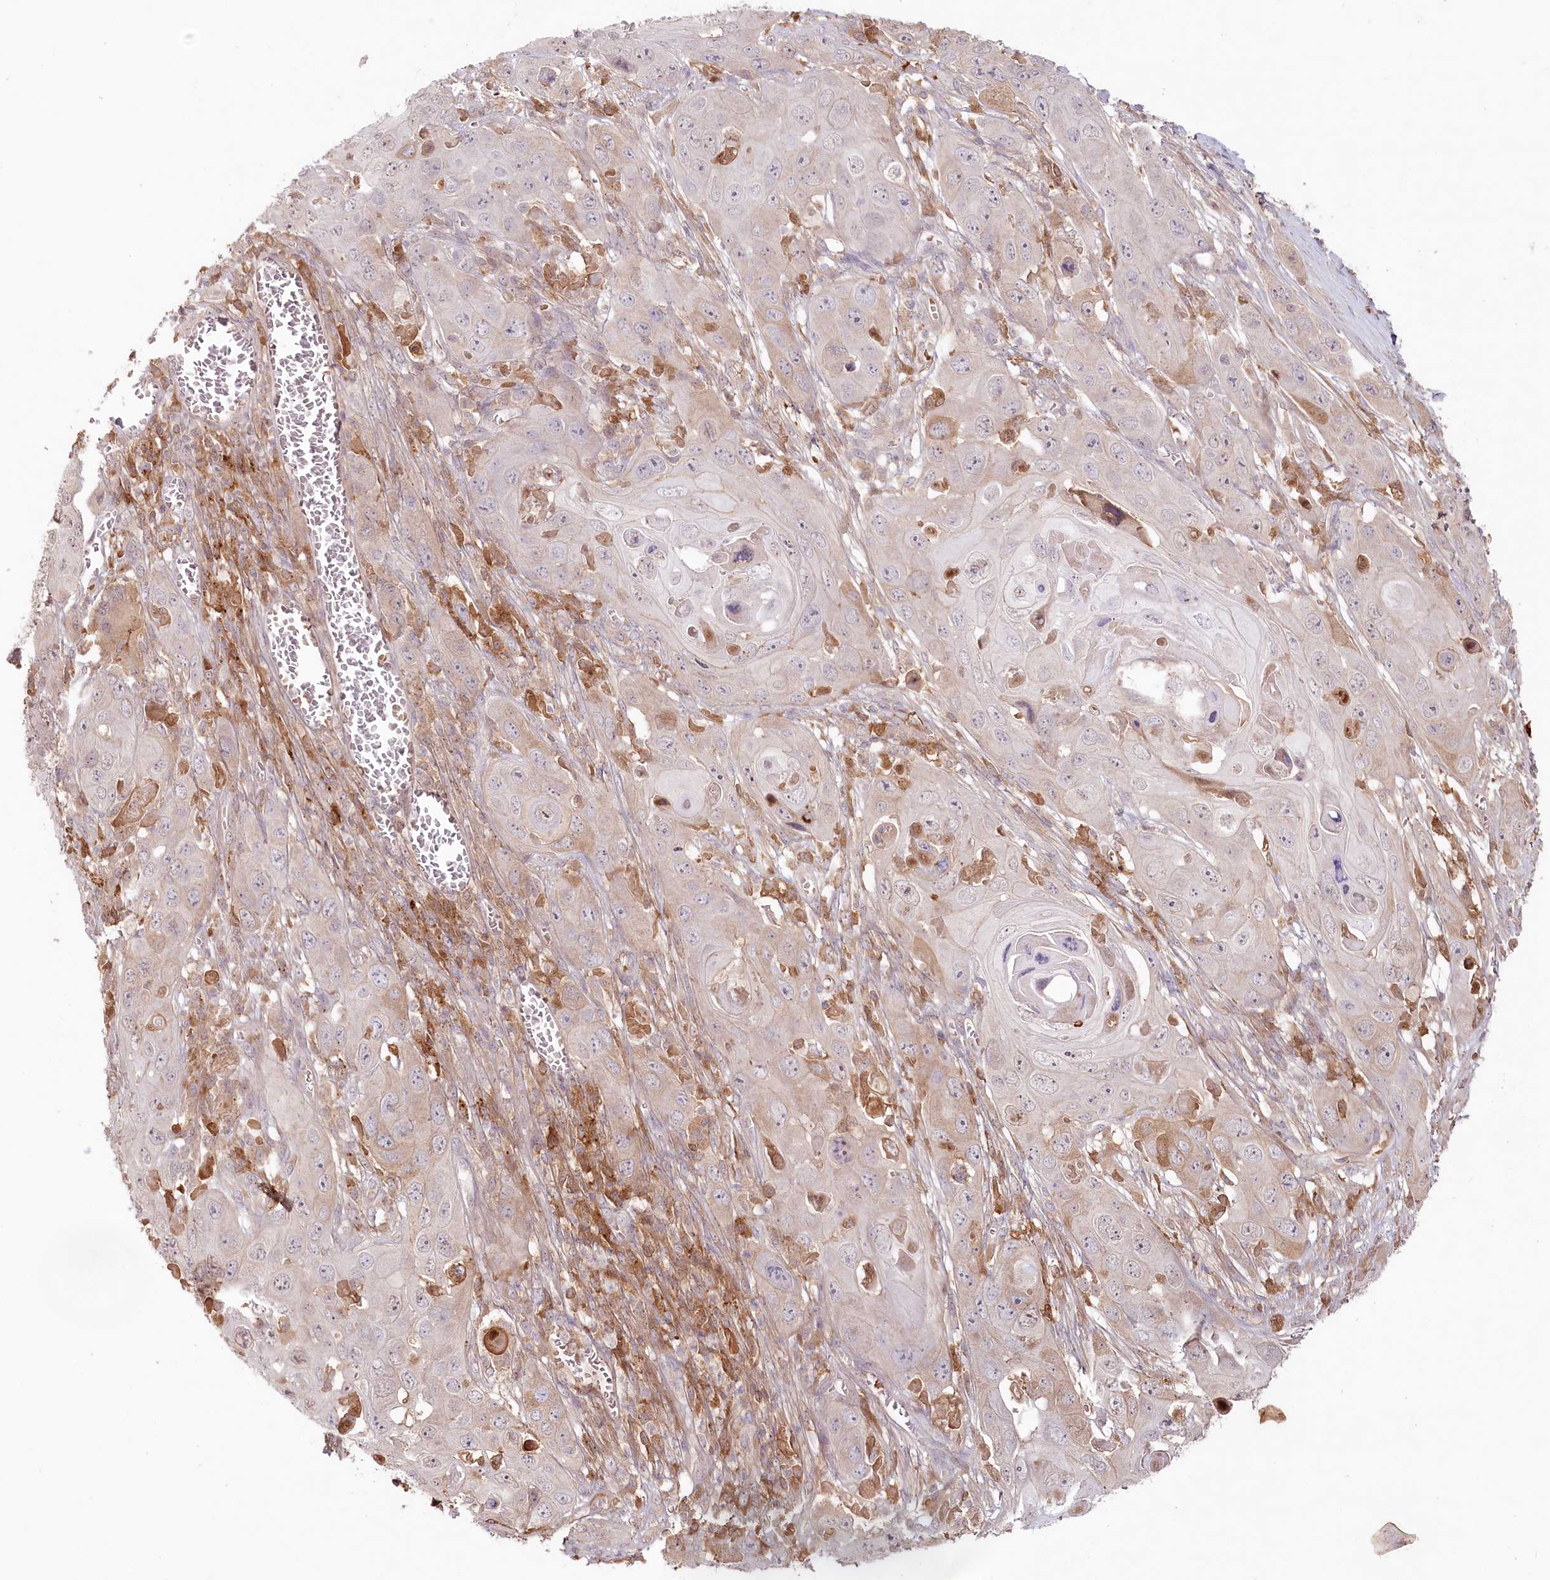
{"staining": {"intensity": "weak", "quantity": "25%-75%", "location": "cytoplasmic/membranous"}, "tissue": "skin cancer", "cell_type": "Tumor cells", "image_type": "cancer", "snomed": [{"axis": "morphology", "description": "Squamous cell carcinoma, NOS"}, {"axis": "topography", "description": "Skin"}], "caption": "Skin cancer was stained to show a protein in brown. There is low levels of weak cytoplasmic/membranous expression in about 25%-75% of tumor cells.", "gene": "PSAPL1", "patient": {"sex": "male", "age": 55}}